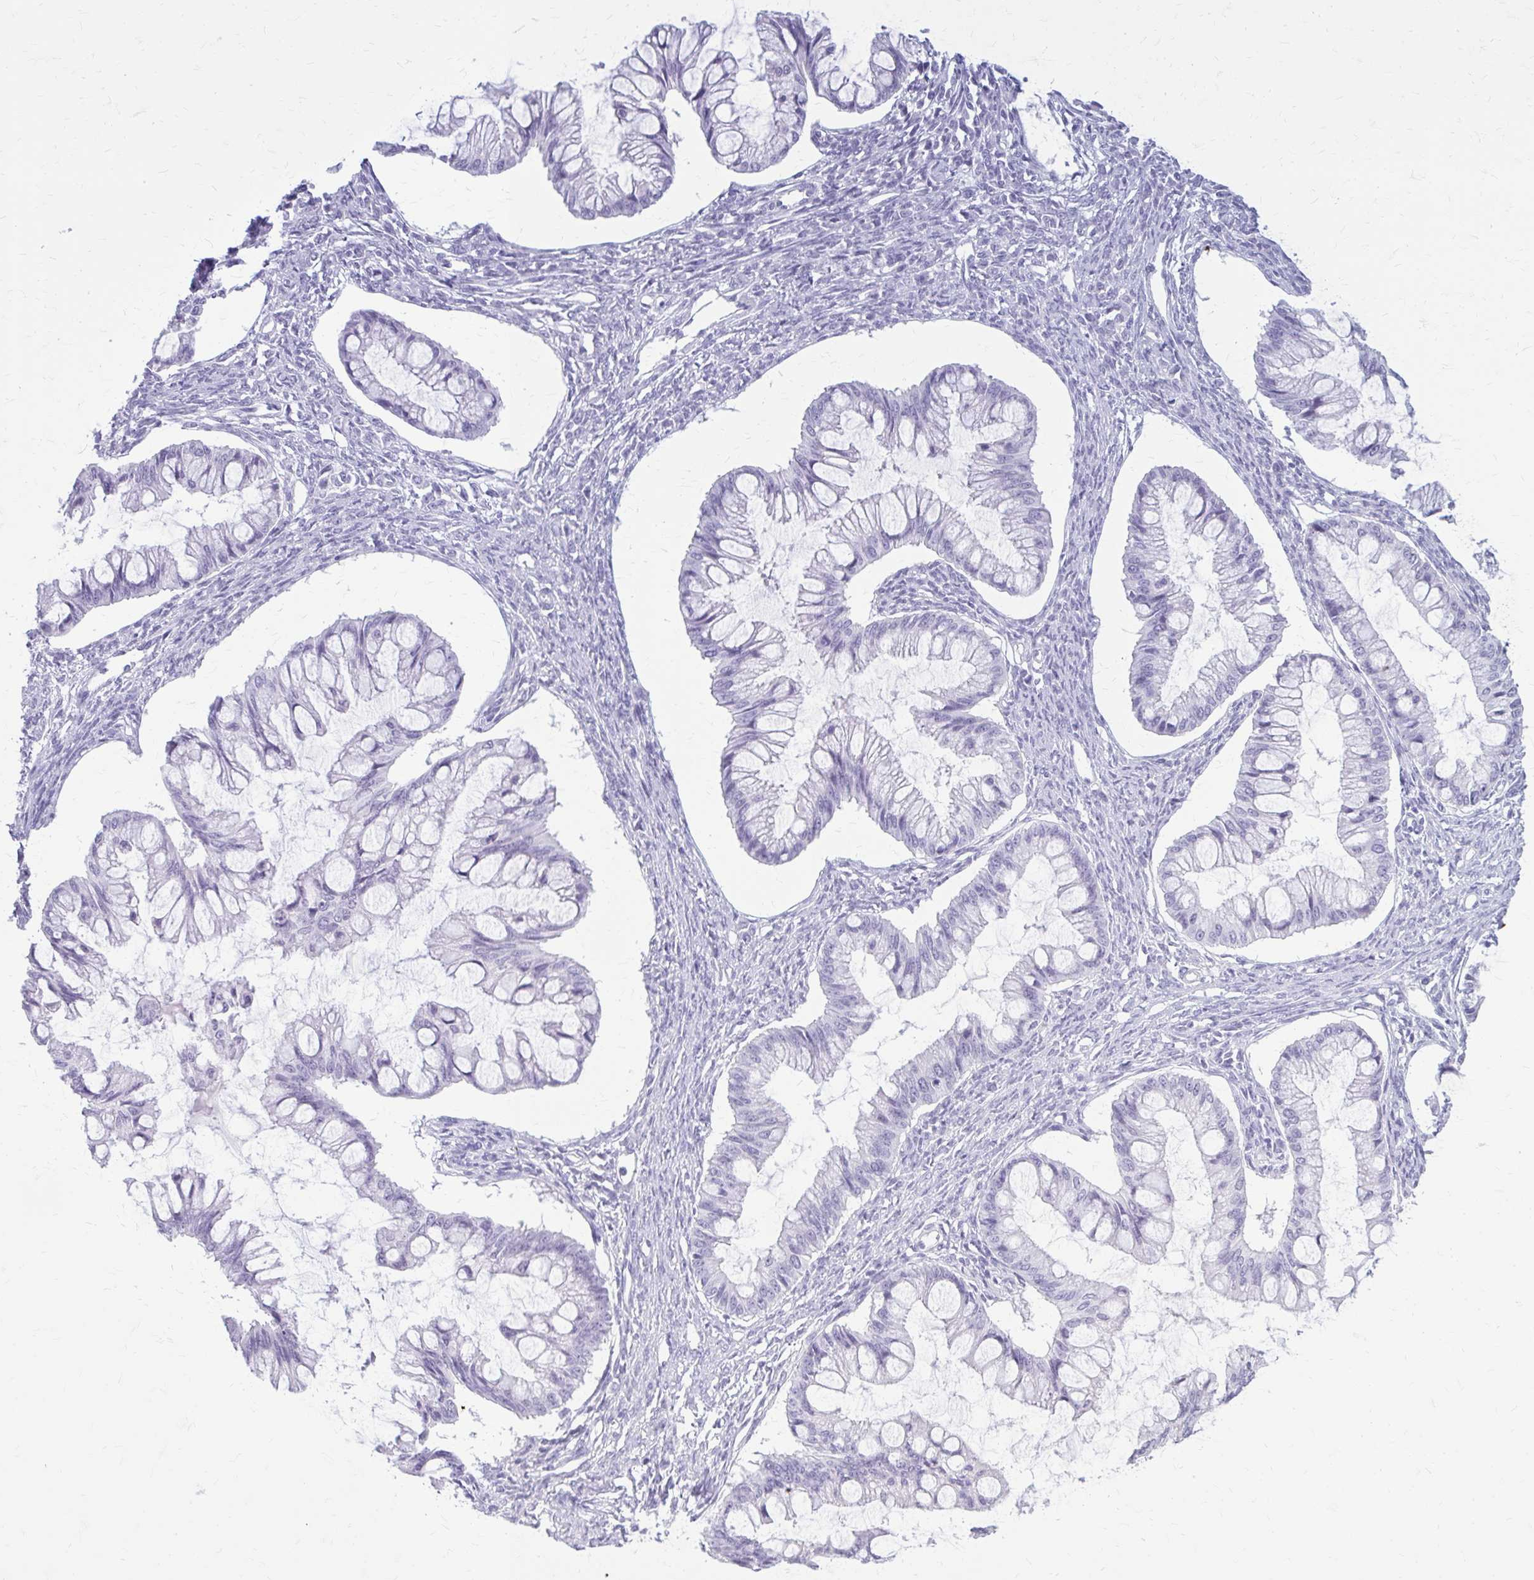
{"staining": {"intensity": "negative", "quantity": "none", "location": "none"}, "tissue": "ovarian cancer", "cell_type": "Tumor cells", "image_type": "cancer", "snomed": [{"axis": "morphology", "description": "Cystadenocarcinoma, mucinous, NOS"}, {"axis": "topography", "description": "Ovary"}], "caption": "A high-resolution photomicrograph shows immunohistochemistry (IHC) staining of ovarian cancer (mucinous cystadenocarcinoma), which displays no significant positivity in tumor cells. The staining is performed using DAB (3,3'-diaminobenzidine) brown chromogen with nuclei counter-stained in using hematoxylin.", "gene": "KRT5", "patient": {"sex": "female", "age": 73}}